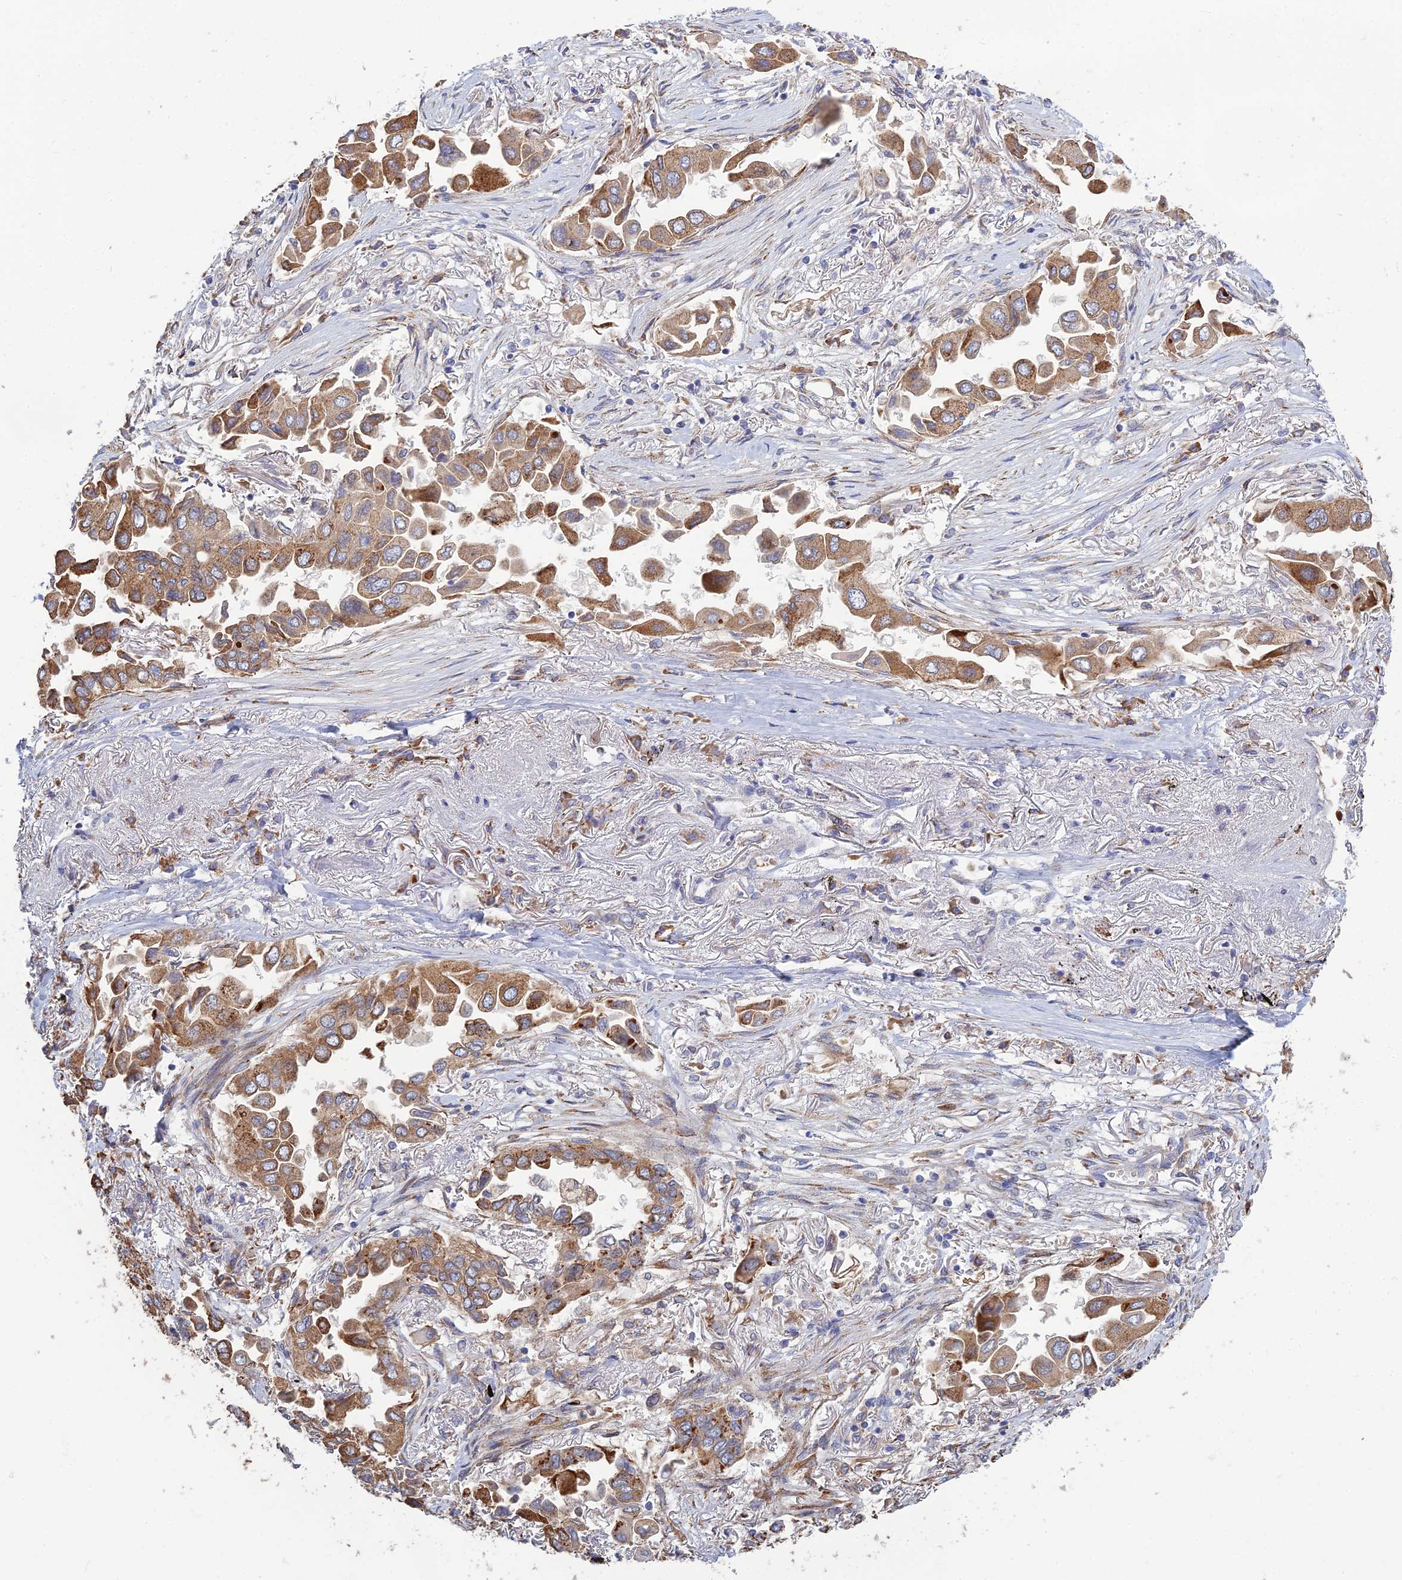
{"staining": {"intensity": "moderate", "quantity": ">75%", "location": "cytoplasmic/membranous"}, "tissue": "lung cancer", "cell_type": "Tumor cells", "image_type": "cancer", "snomed": [{"axis": "morphology", "description": "Adenocarcinoma, NOS"}, {"axis": "topography", "description": "Lung"}], "caption": "Immunohistochemical staining of human adenocarcinoma (lung) displays medium levels of moderate cytoplasmic/membranous protein staining in about >75% of tumor cells.", "gene": "TRAPPC6A", "patient": {"sex": "female", "age": 76}}